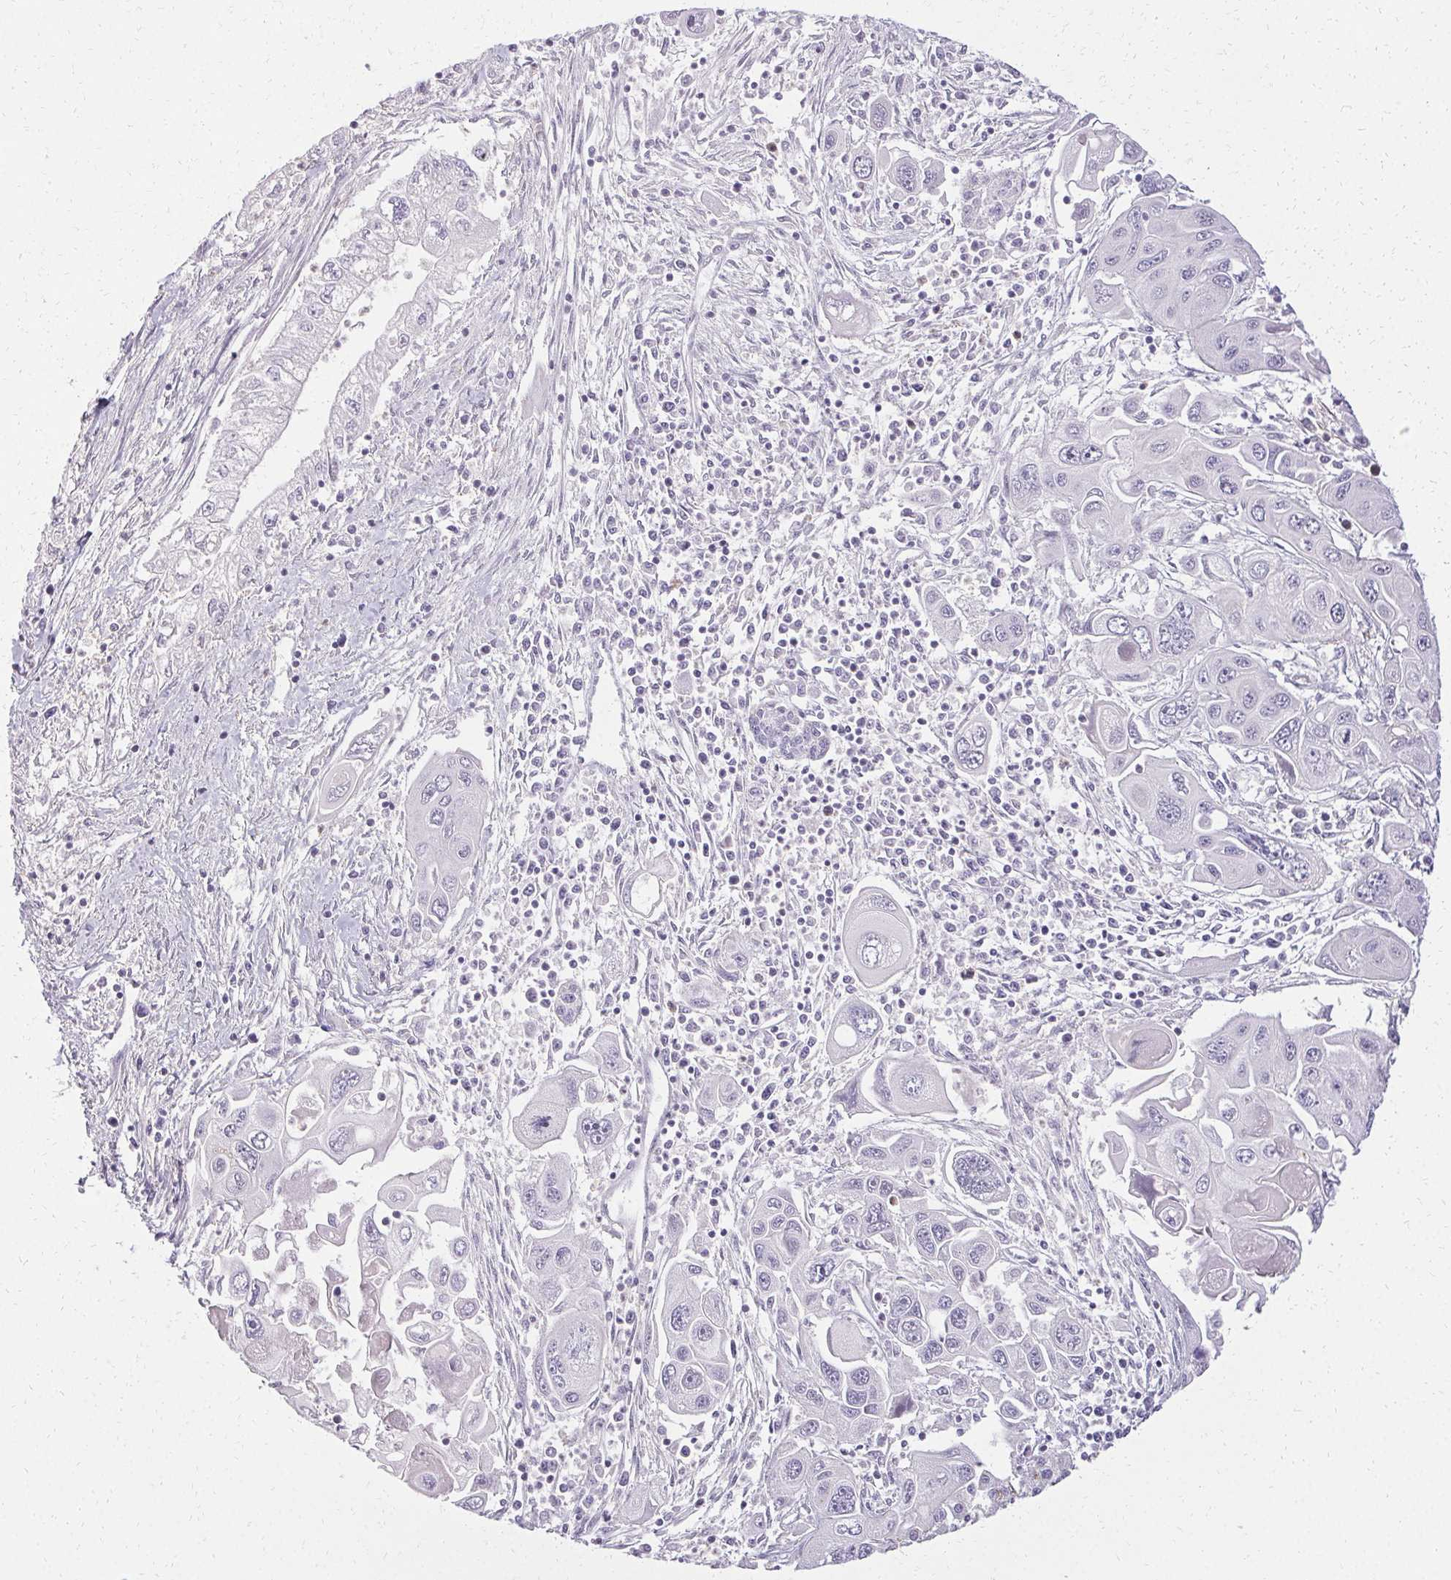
{"staining": {"intensity": "negative", "quantity": "none", "location": "none"}, "tissue": "pancreatic cancer", "cell_type": "Tumor cells", "image_type": "cancer", "snomed": [{"axis": "morphology", "description": "Adenocarcinoma, NOS"}, {"axis": "topography", "description": "Pancreas"}], "caption": "Immunohistochemistry (IHC) of pancreatic cancer (adenocarcinoma) exhibits no staining in tumor cells.", "gene": "PMEL", "patient": {"sex": "male", "age": 70}}